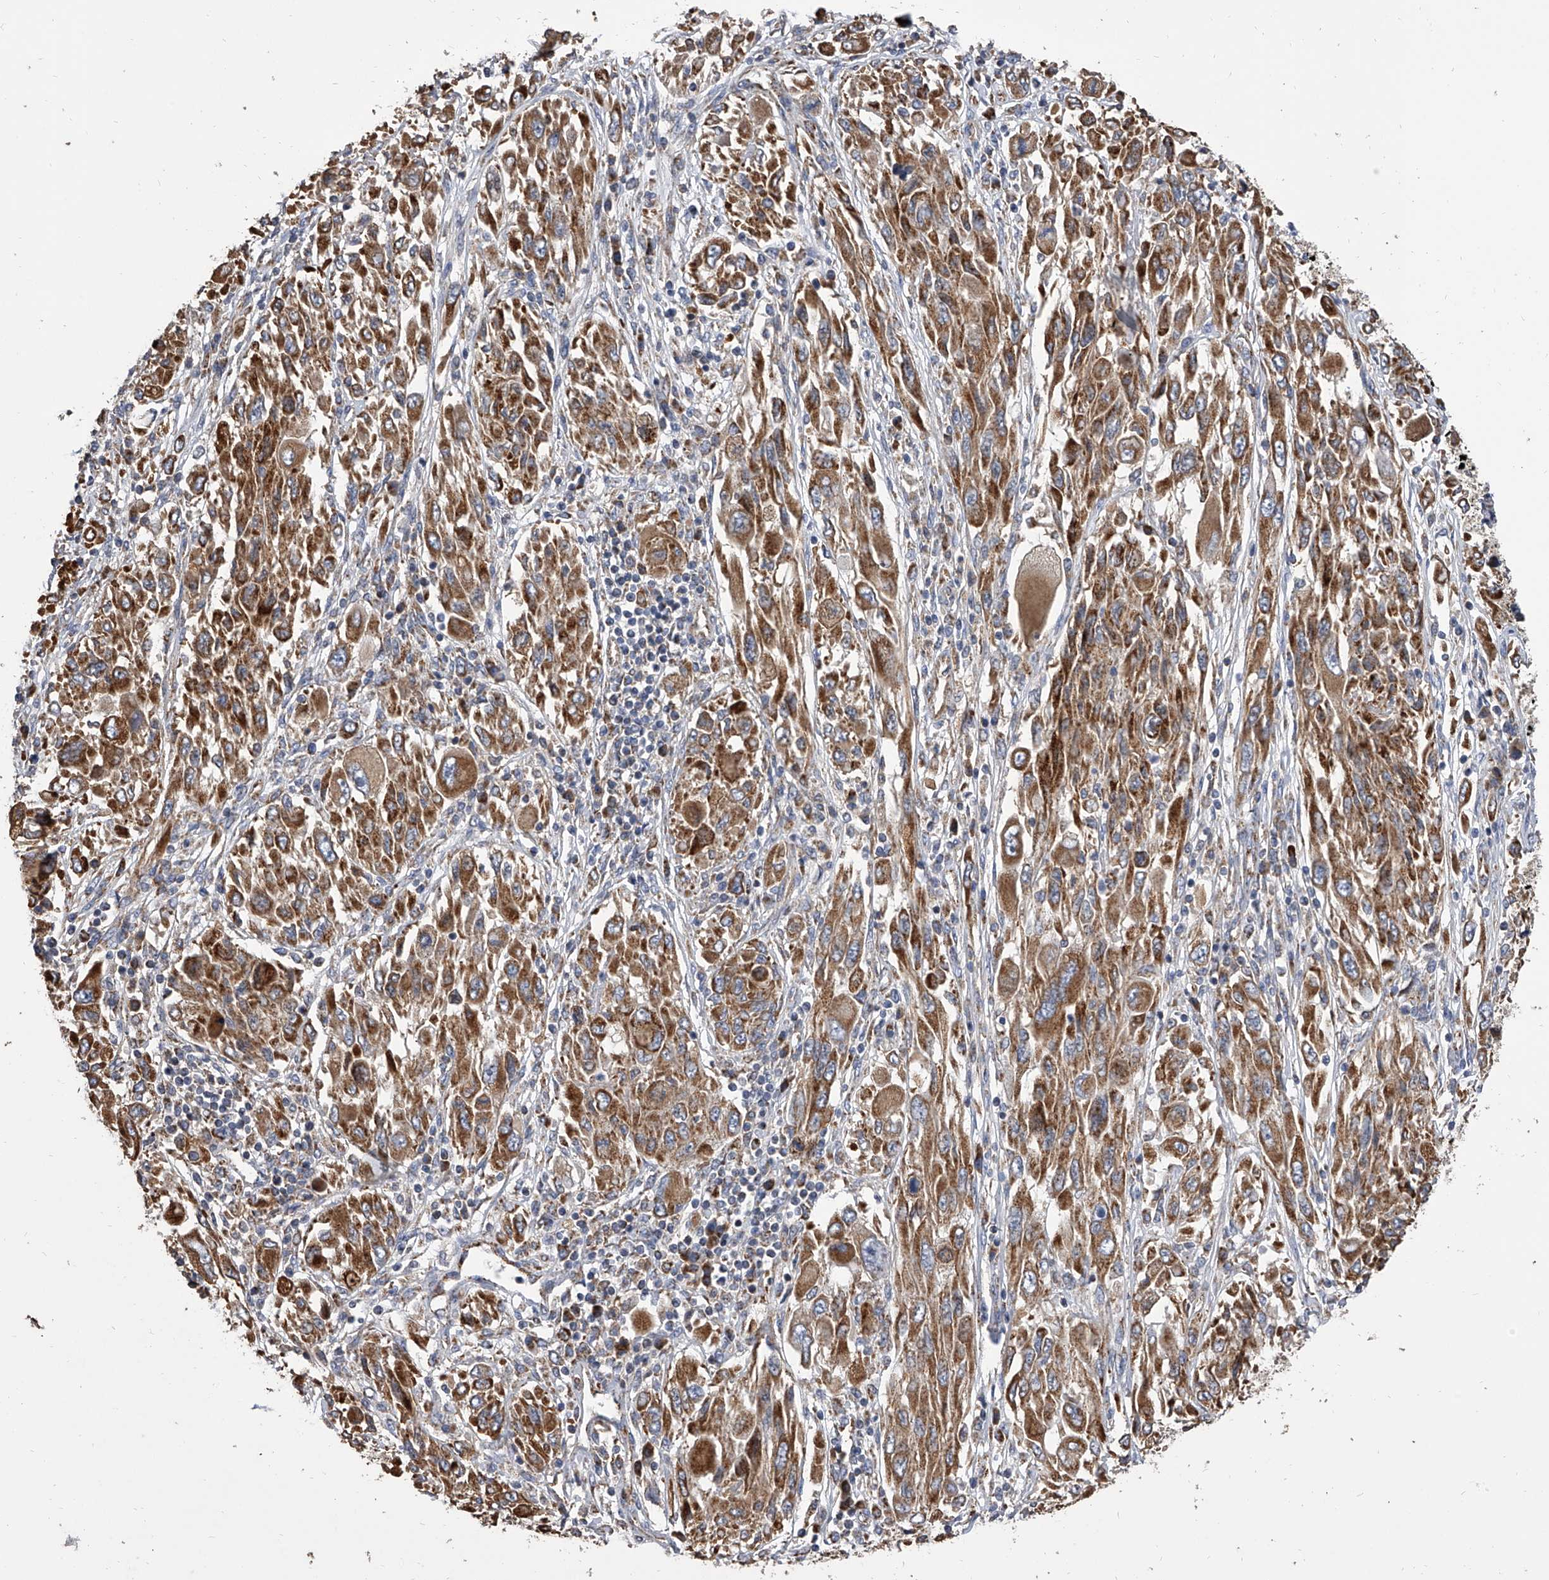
{"staining": {"intensity": "strong", "quantity": ">75%", "location": "cytoplasmic/membranous"}, "tissue": "melanoma", "cell_type": "Tumor cells", "image_type": "cancer", "snomed": [{"axis": "morphology", "description": "Malignant melanoma, NOS"}, {"axis": "topography", "description": "Skin"}], "caption": "This histopathology image exhibits immunohistochemistry staining of melanoma, with high strong cytoplasmic/membranous expression in approximately >75% of tumor cells.", "gene": "MRPL28", "patient": {"sex": "female", "age": 91}}